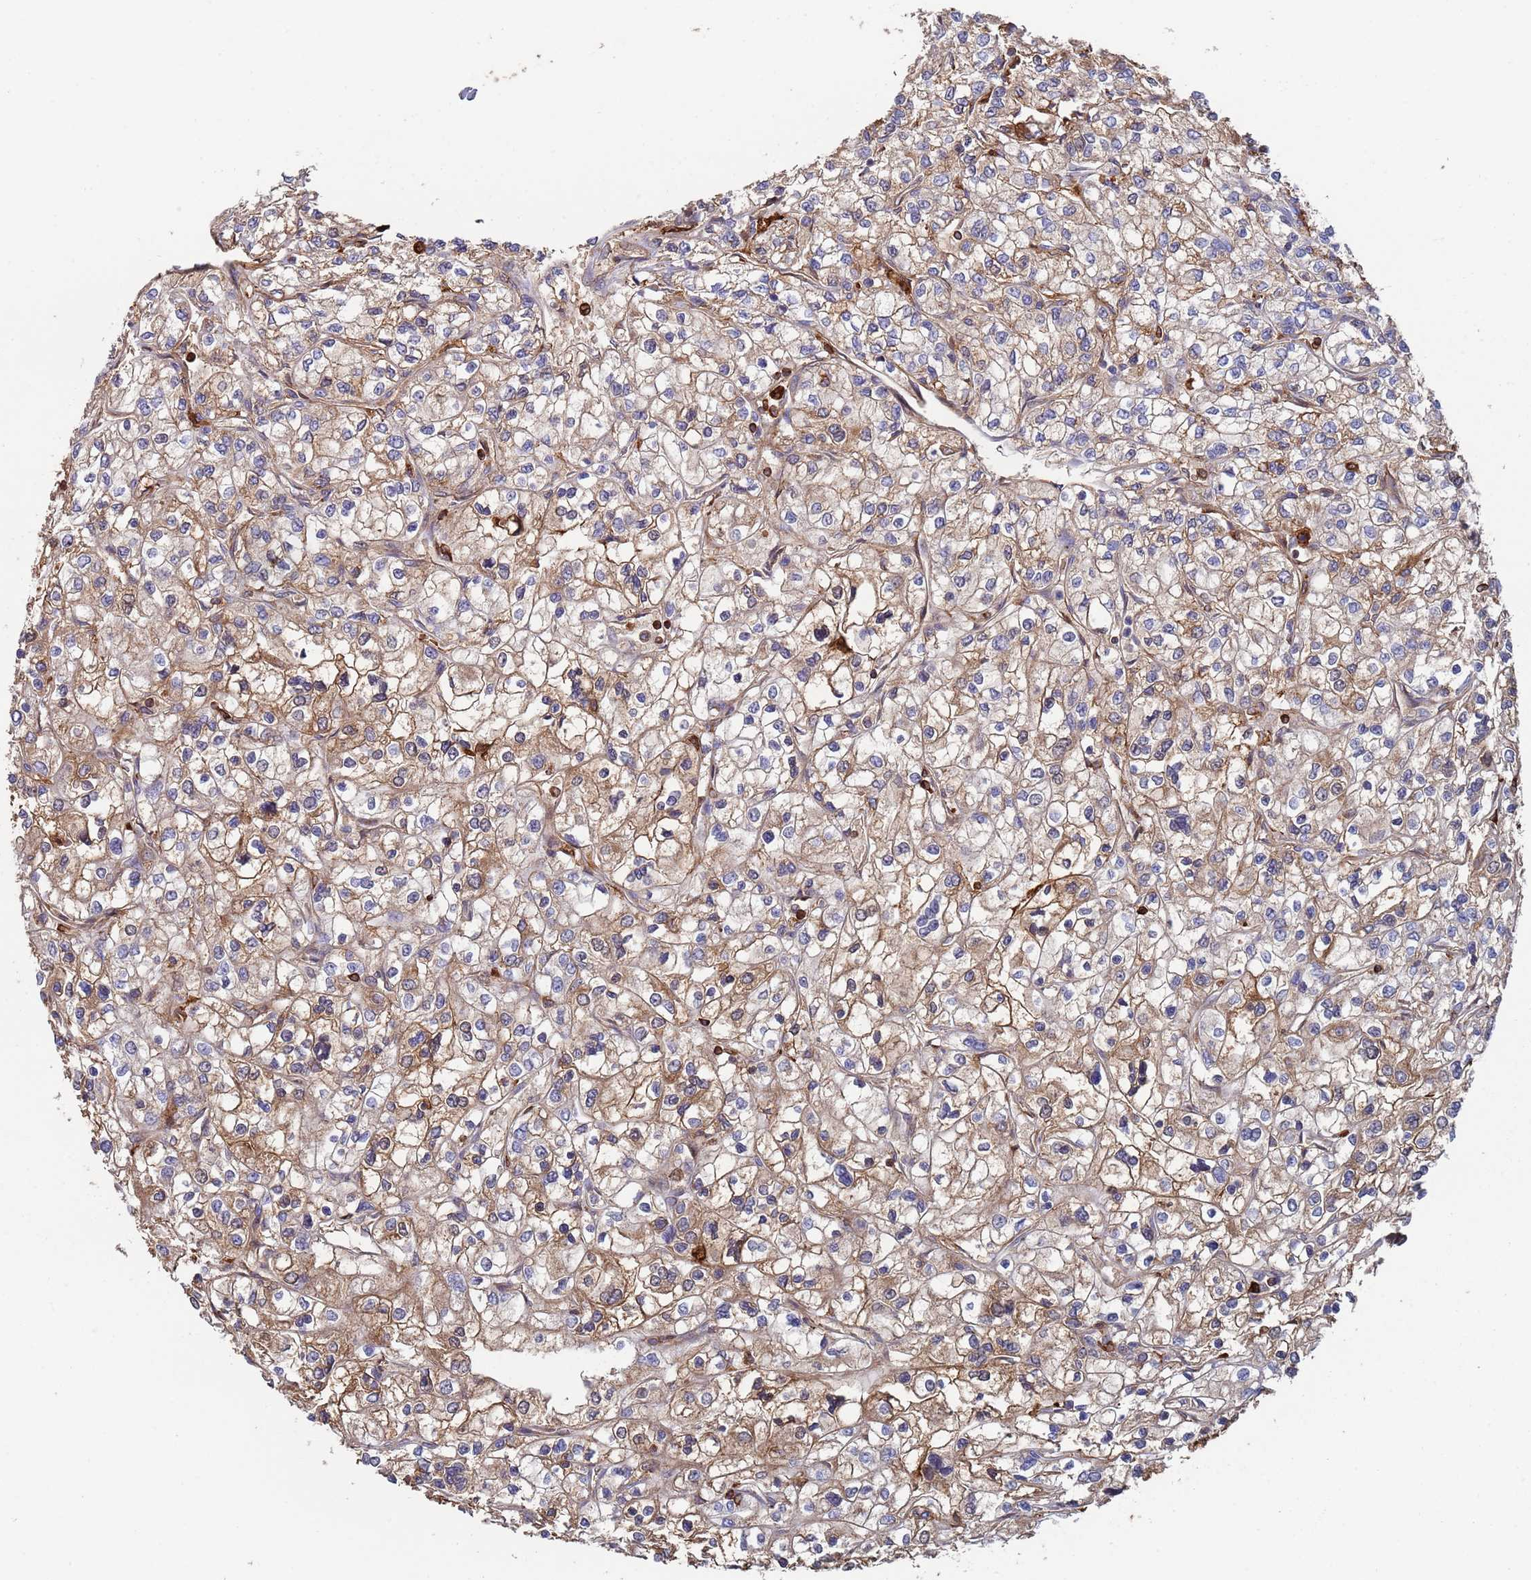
{"staining": {"intensity": "weak", "quantity": "25%-75%", "location": "cytoplasmic/membranous"}, "tissue": "renal cancer", "cell_type": "Tumor cells", "image_type": "cancer", "snomed": [{"axis": "morphology", "description": "Adenocarcinoma, NOS"}, {"axis": "topography", "description": "Kidney"}], "caption": "Renal adenocarcinoma stained for a protein displays weak cytoplasmic/membranous positivity in tumor cells.", "gene": "MALRD1", "patient": {"sex": "male", "age": 80}}